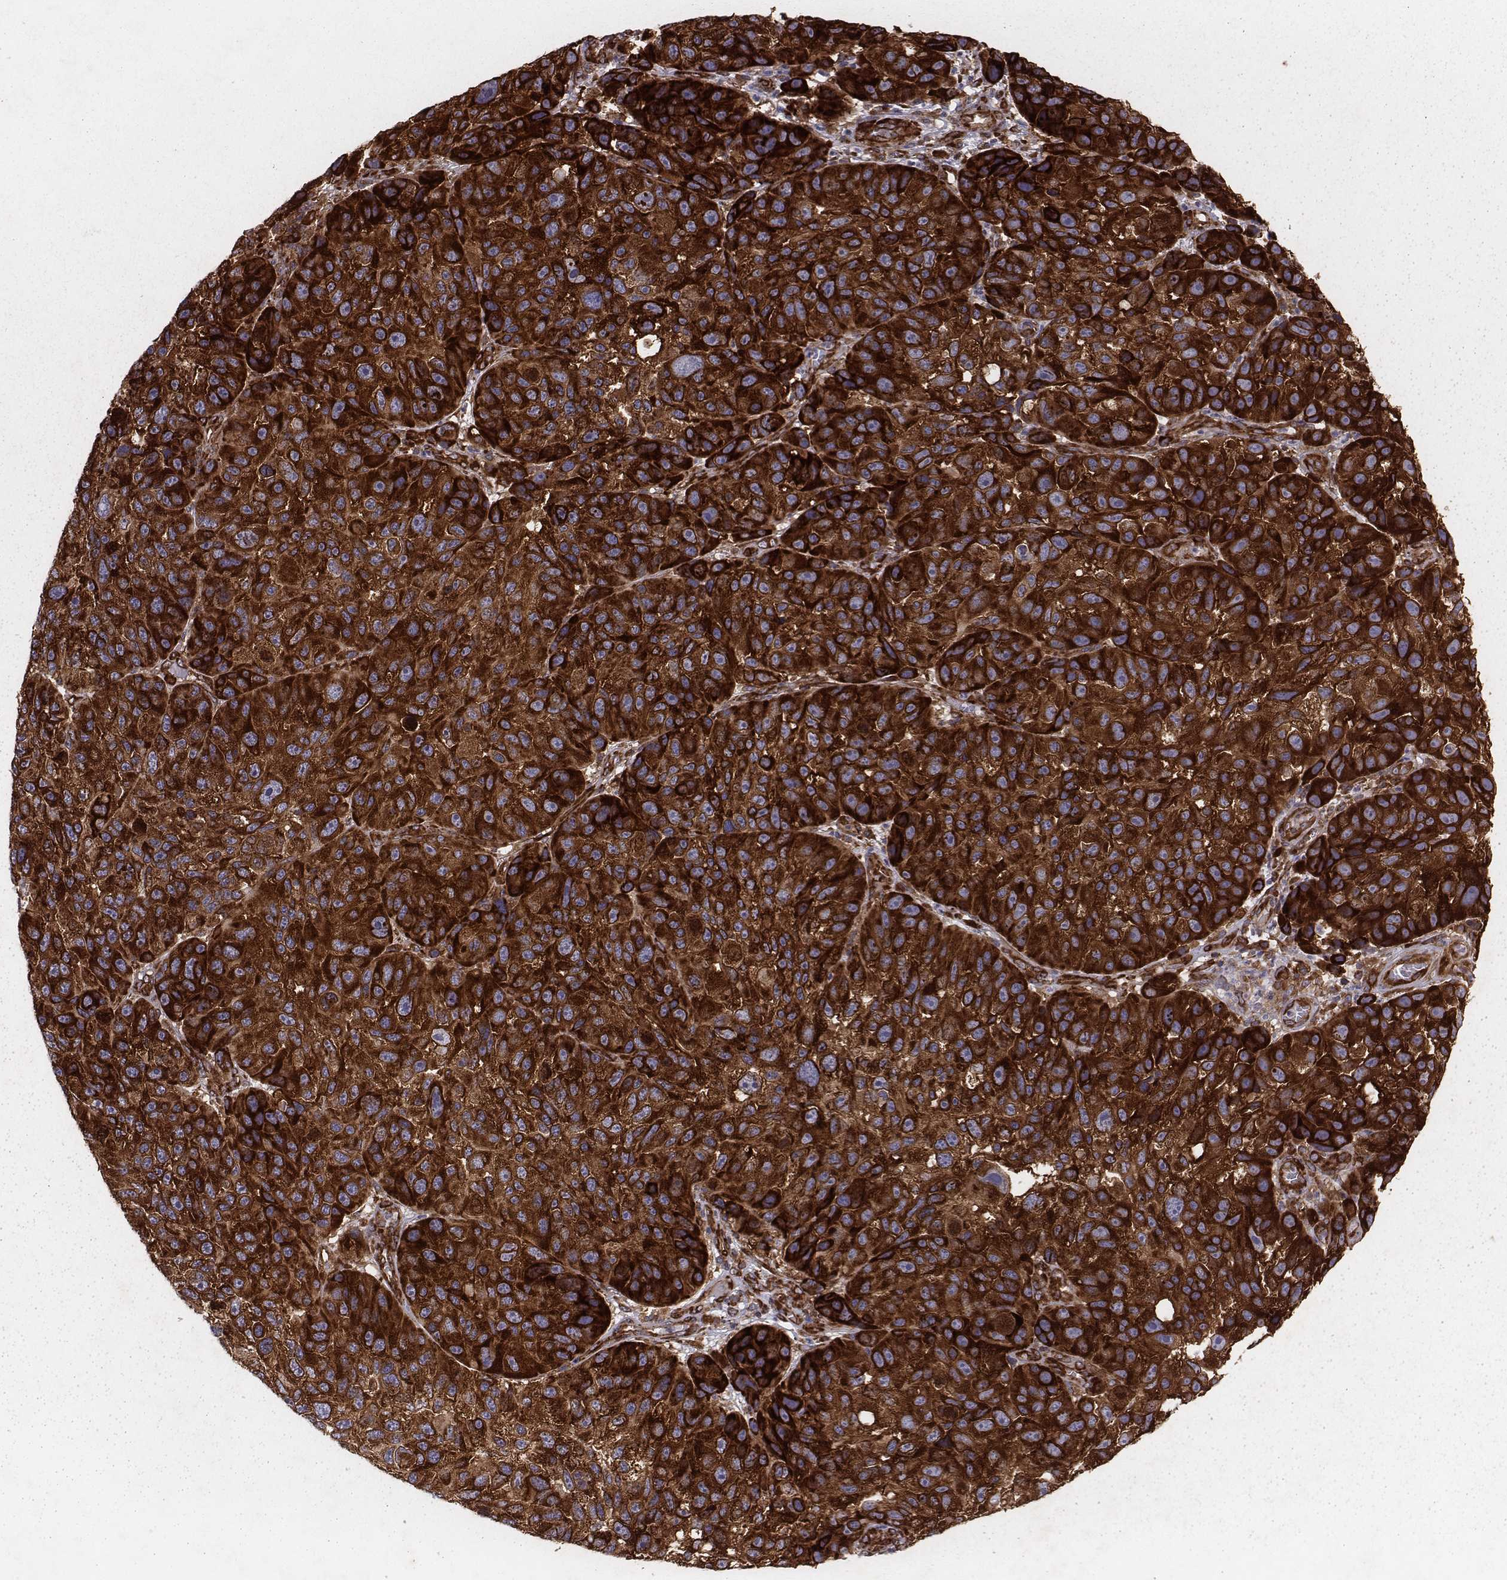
{"staining": {"intensity": "strong", "quantity": ">75%", "location": "cytoplasmic/membranous"}, "tissue": "melanoma", "cell_type": "Tumor cells", "image_type": "cancer", "snomed": [{"axis": "morphology", "description": "Malignant melanoma, NOS"}, {"axis": "topography", "description": "Skin"}], "caption": "Protein expression by immunohistochemistry (IHC) reveals strong cytoplasmic/membranous staining in about >75% of tumor cells in malignant melanoma. Nuclei are stained in blue.", "gene": "TXLNA", "patient": {"sex": "male", "age": 53}}